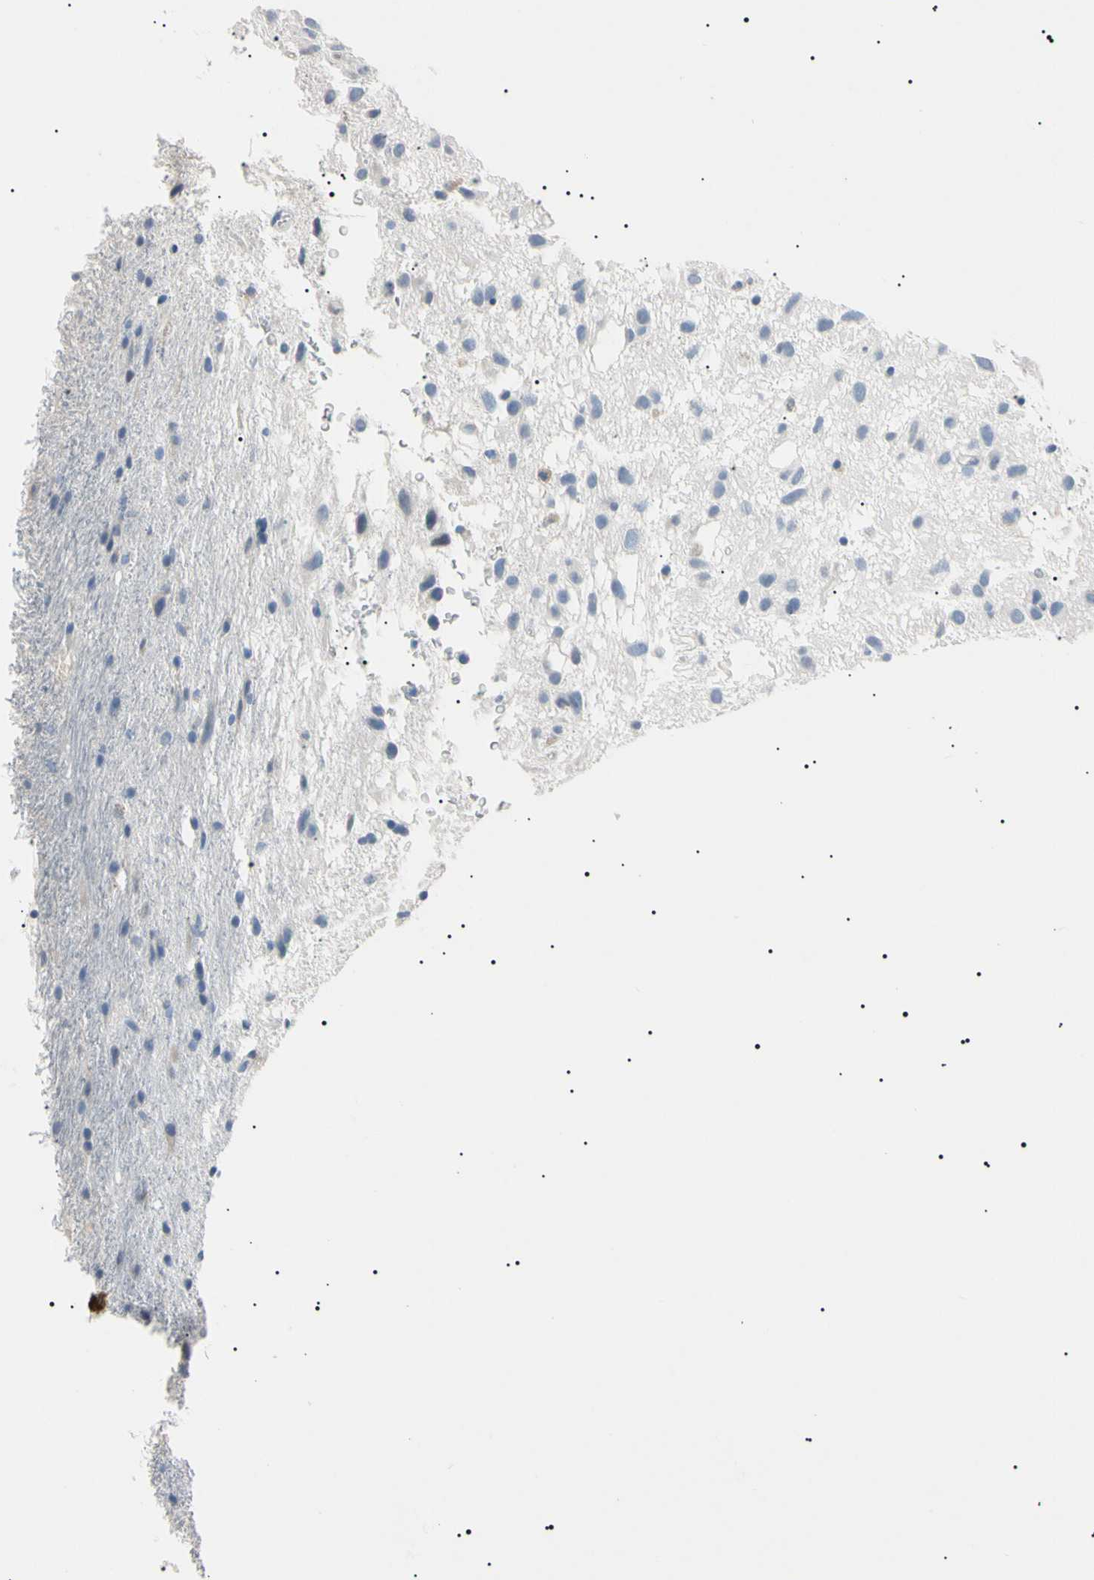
{"staining": {"intensity": "negative", "quantity": "none", "location": "none"}, "tissue": "glioma", "cell_type": "Tumor cells", "image_type": "cancer", "snomed": [{"axis": "morphology", "description": "Glioma, malignant, Low grade"}, {"axis": "topography", "description": "Brain"}], "caption": "The image reveals no staining of tumor cells in low-grade glioma (malignant).", "gene": "CGB3", "patient": {"sex": "male", "age": 77}}